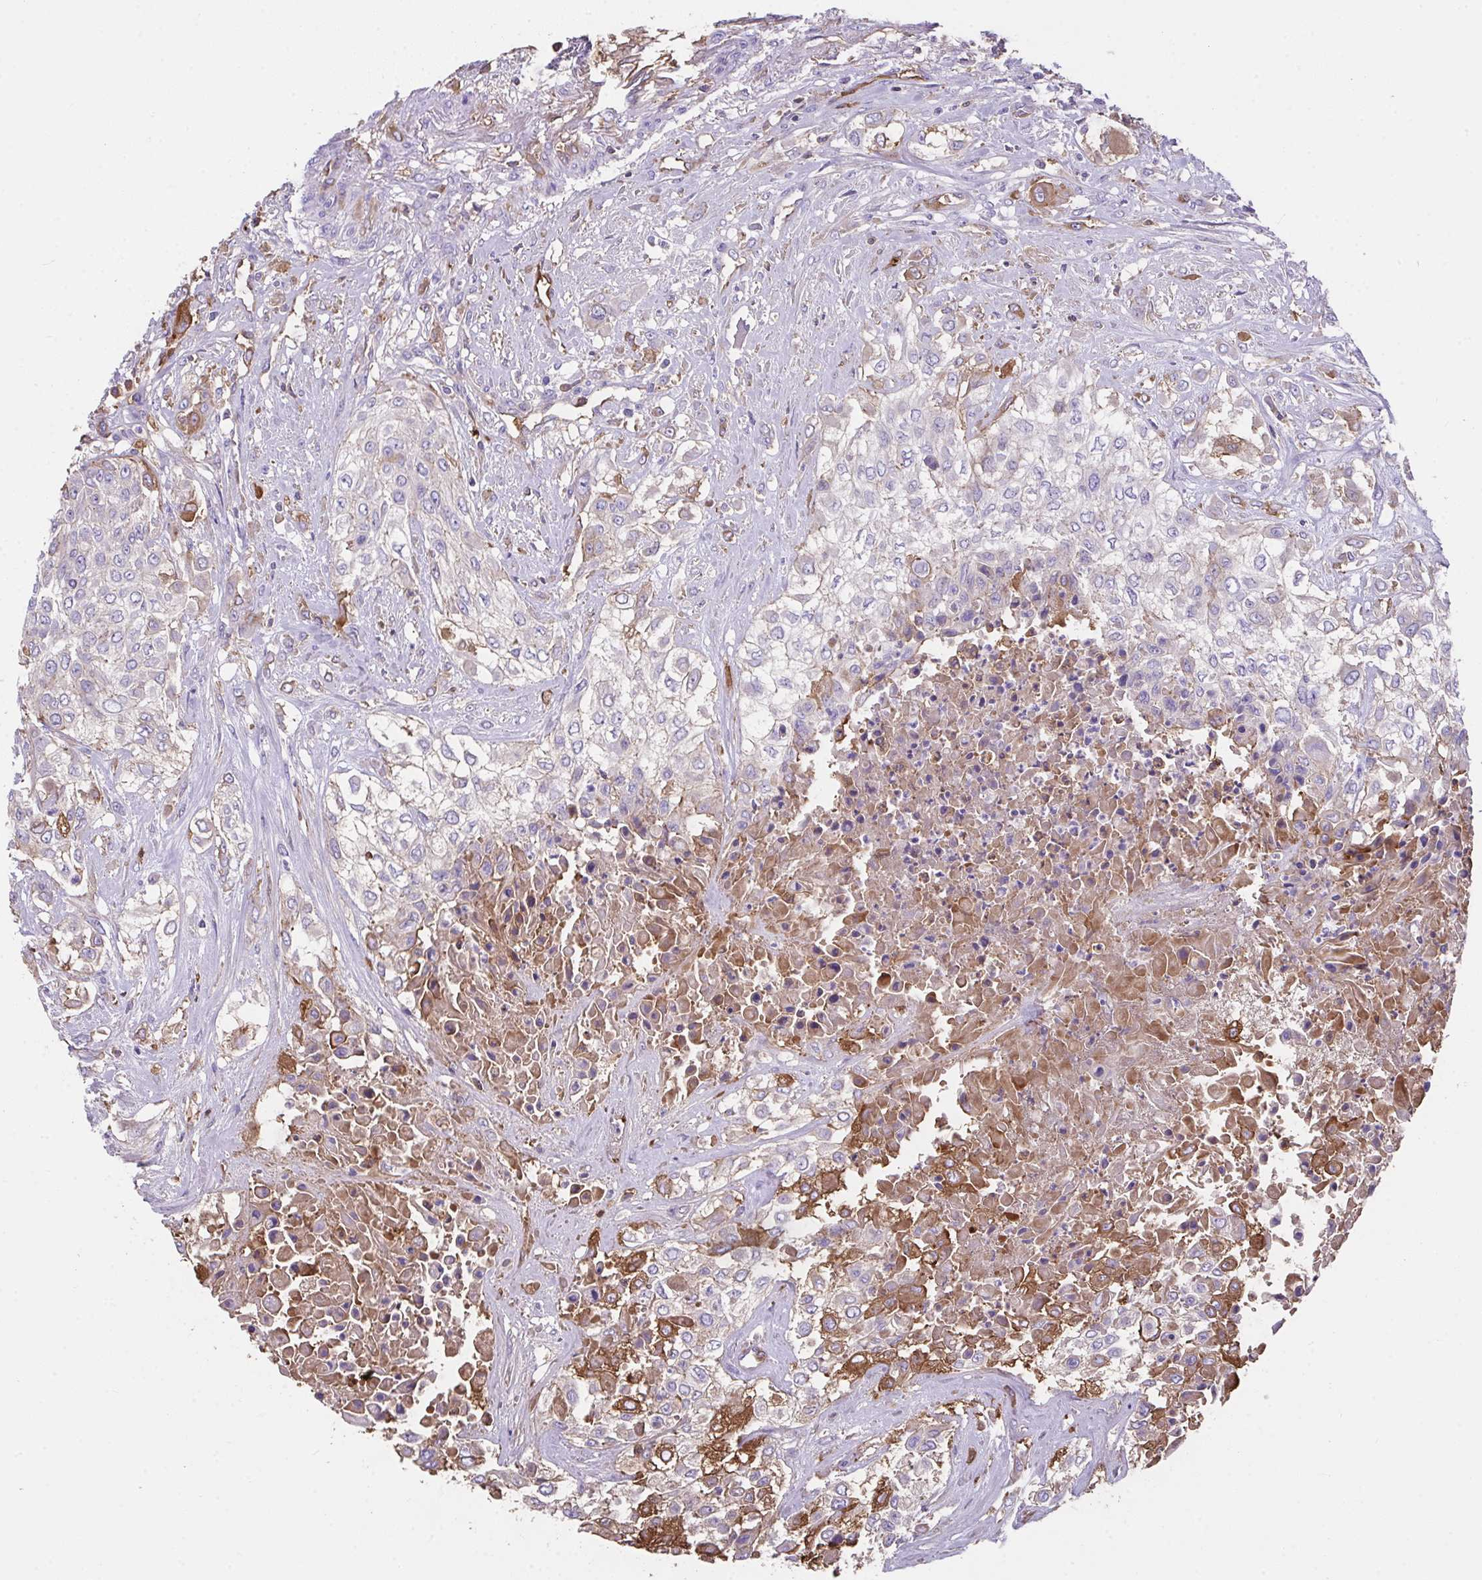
{"staining": {"intensity": "moderate", "quantity": "<25%", "location": "cytoplasmic/membranous"}, "tissue": "urothelial cancer", "cell_type": "Tumor cells", "image_type": "cancer", "snomed": [{"axis": "morphology", "description": "Urothelial carcinoma, High grade"}, {"axis": "topography", "description": "Urinary bladder"}], "caption": "DAB (3,3'-diaminobenzidine) immunohistochemical staining of human high-grade urothelial carcinoma displays moderate cytoplasmic/membranous protein positivity in approximately <25% of tumor cells.", "gene": "ZNF813", "patient": {"sex": "male", "age": 57}}